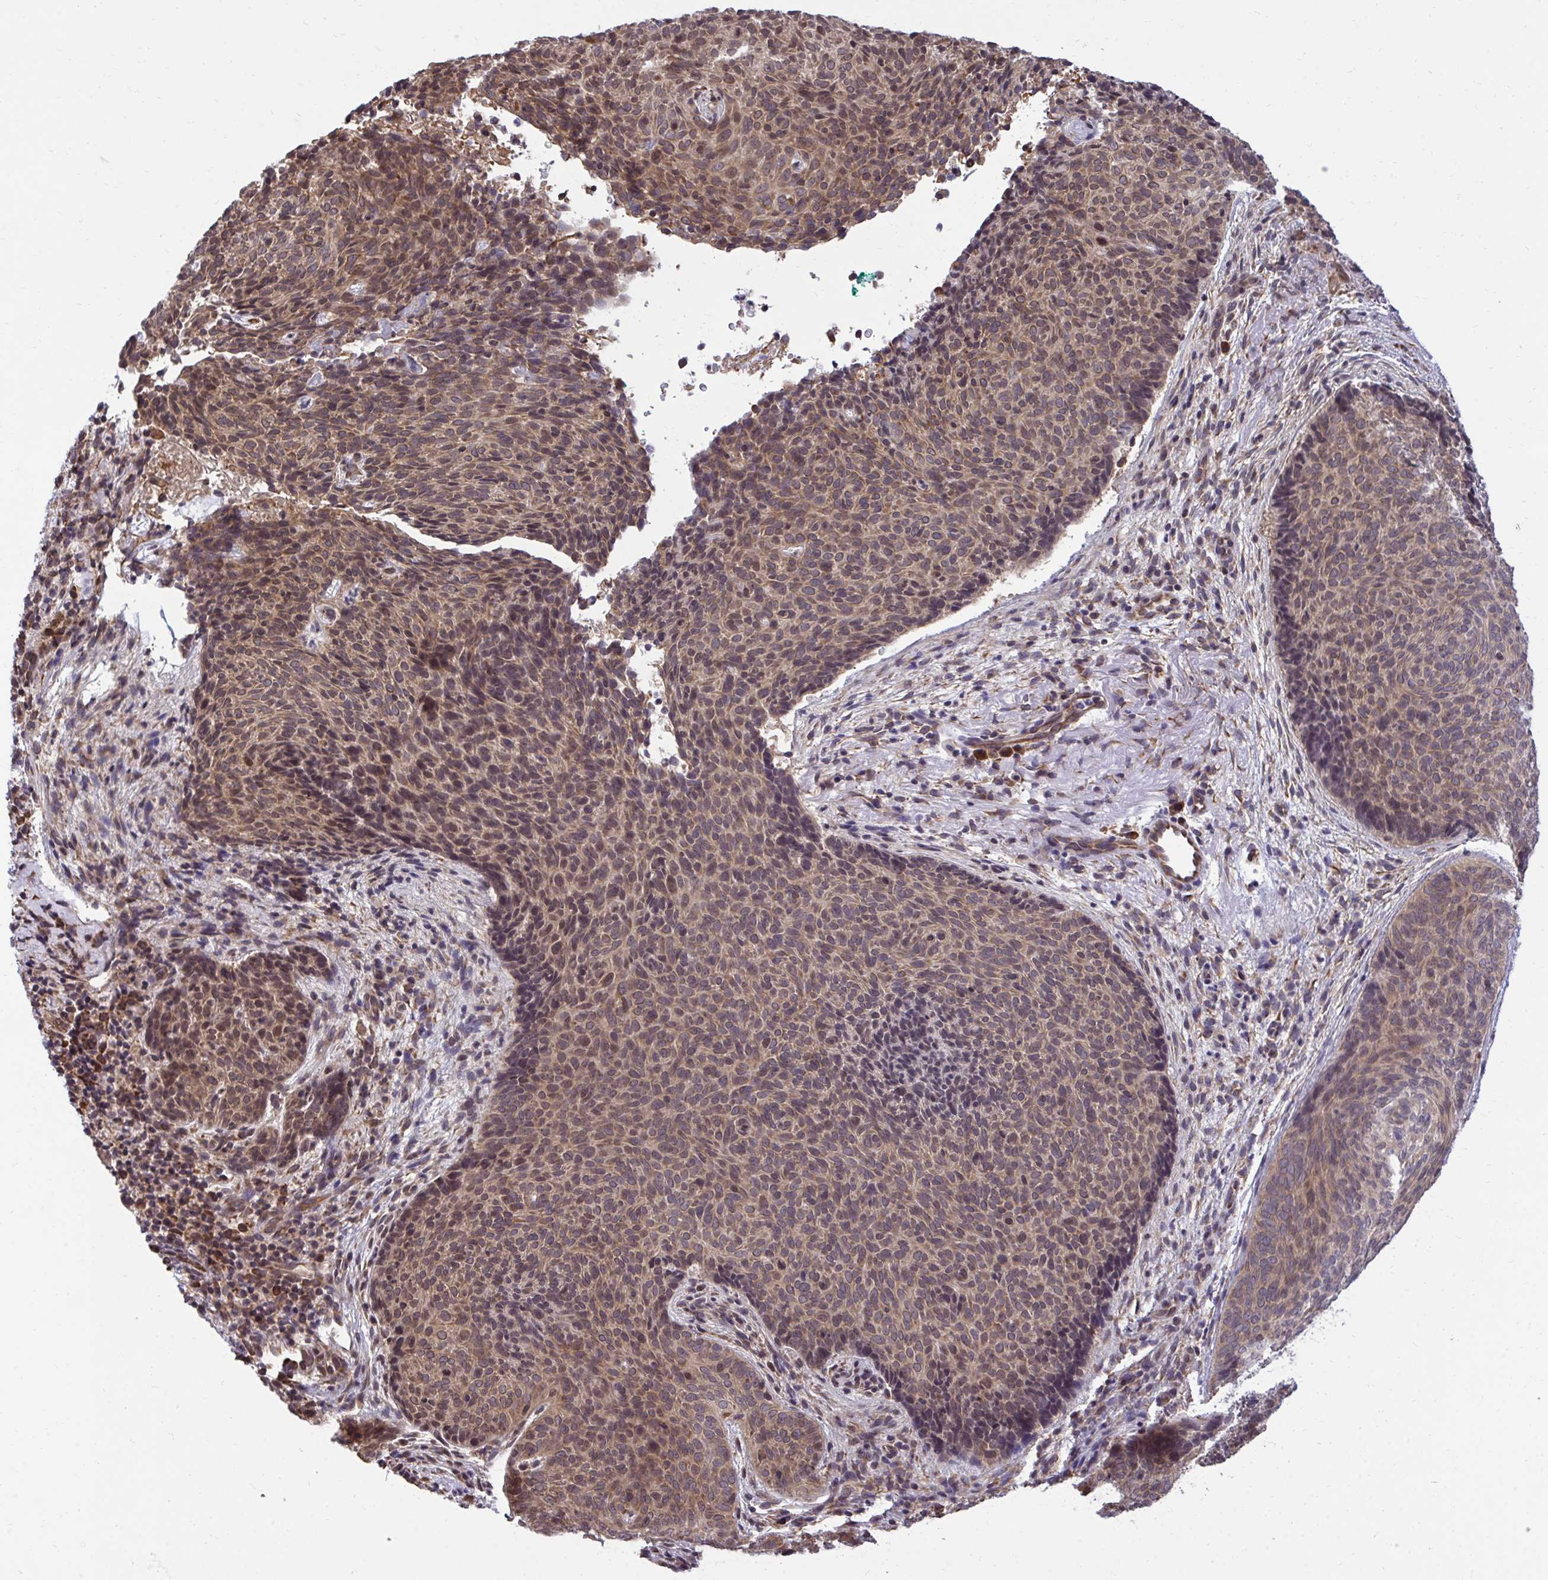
{"staining": {"intensity": "weak", "quantity": ">75%", "location": "cytoplasmic/membranous"}, "tissue": "skin cancer", "cell_type": "Tumor cells", "image_type": "cancer", "snomed": [{"axis": "morphology", "description": "Basal cell carcinoma"}, {"axis": "topography", "description": "Skin"}, {"axis": "topography", "description": "Skin of head"}], "caption": "Immunohistochemical staining of skin cancer displays low levels of weak cytoplasmic/membranous staining in approximately >75% of tumor cells.", "gene": "RPS15", "patient": {"sex": "female", "age": 92}}